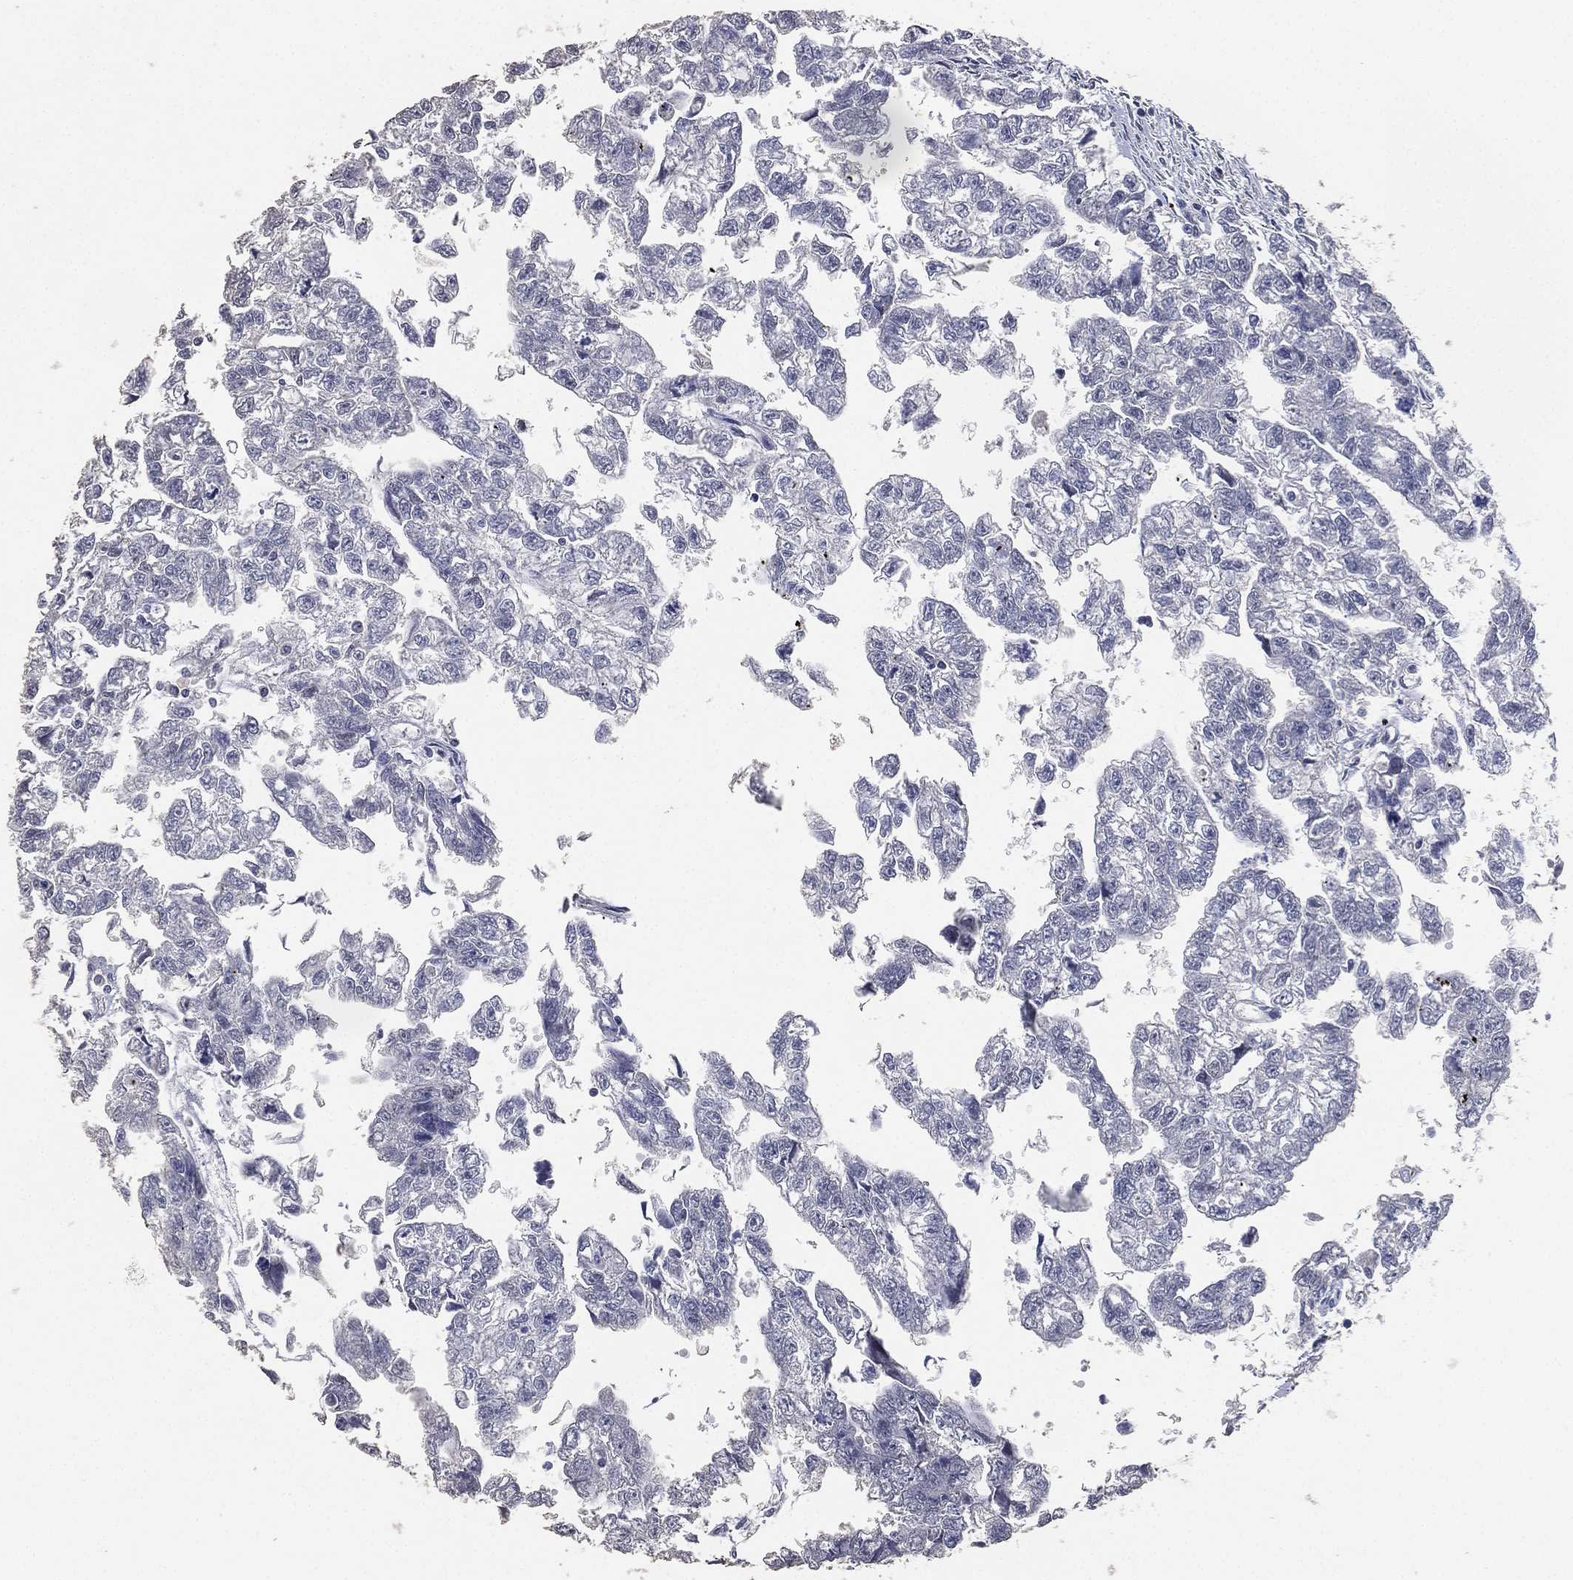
{"staining": {"intensity": "negative", "quantity": "none", "location": "none"}, "tissue": "testis cancer", "cell_type": "Tumor cells", "image_type": "cancer", "snomed": [{"axis": "morphology", "description": "Carcinoma, Embryonal, NOS"}, {"axis": "morphology", "description": "Teratoma, malignant, NOS"}, {"axis": "topography", "description": "Testis"}], "caption": "Image shows no significant protein staining in tumor cells of embryonal carcinoma (testis).", "gene": "DSG1", "patient": {"sex": "male", "age": 44}}